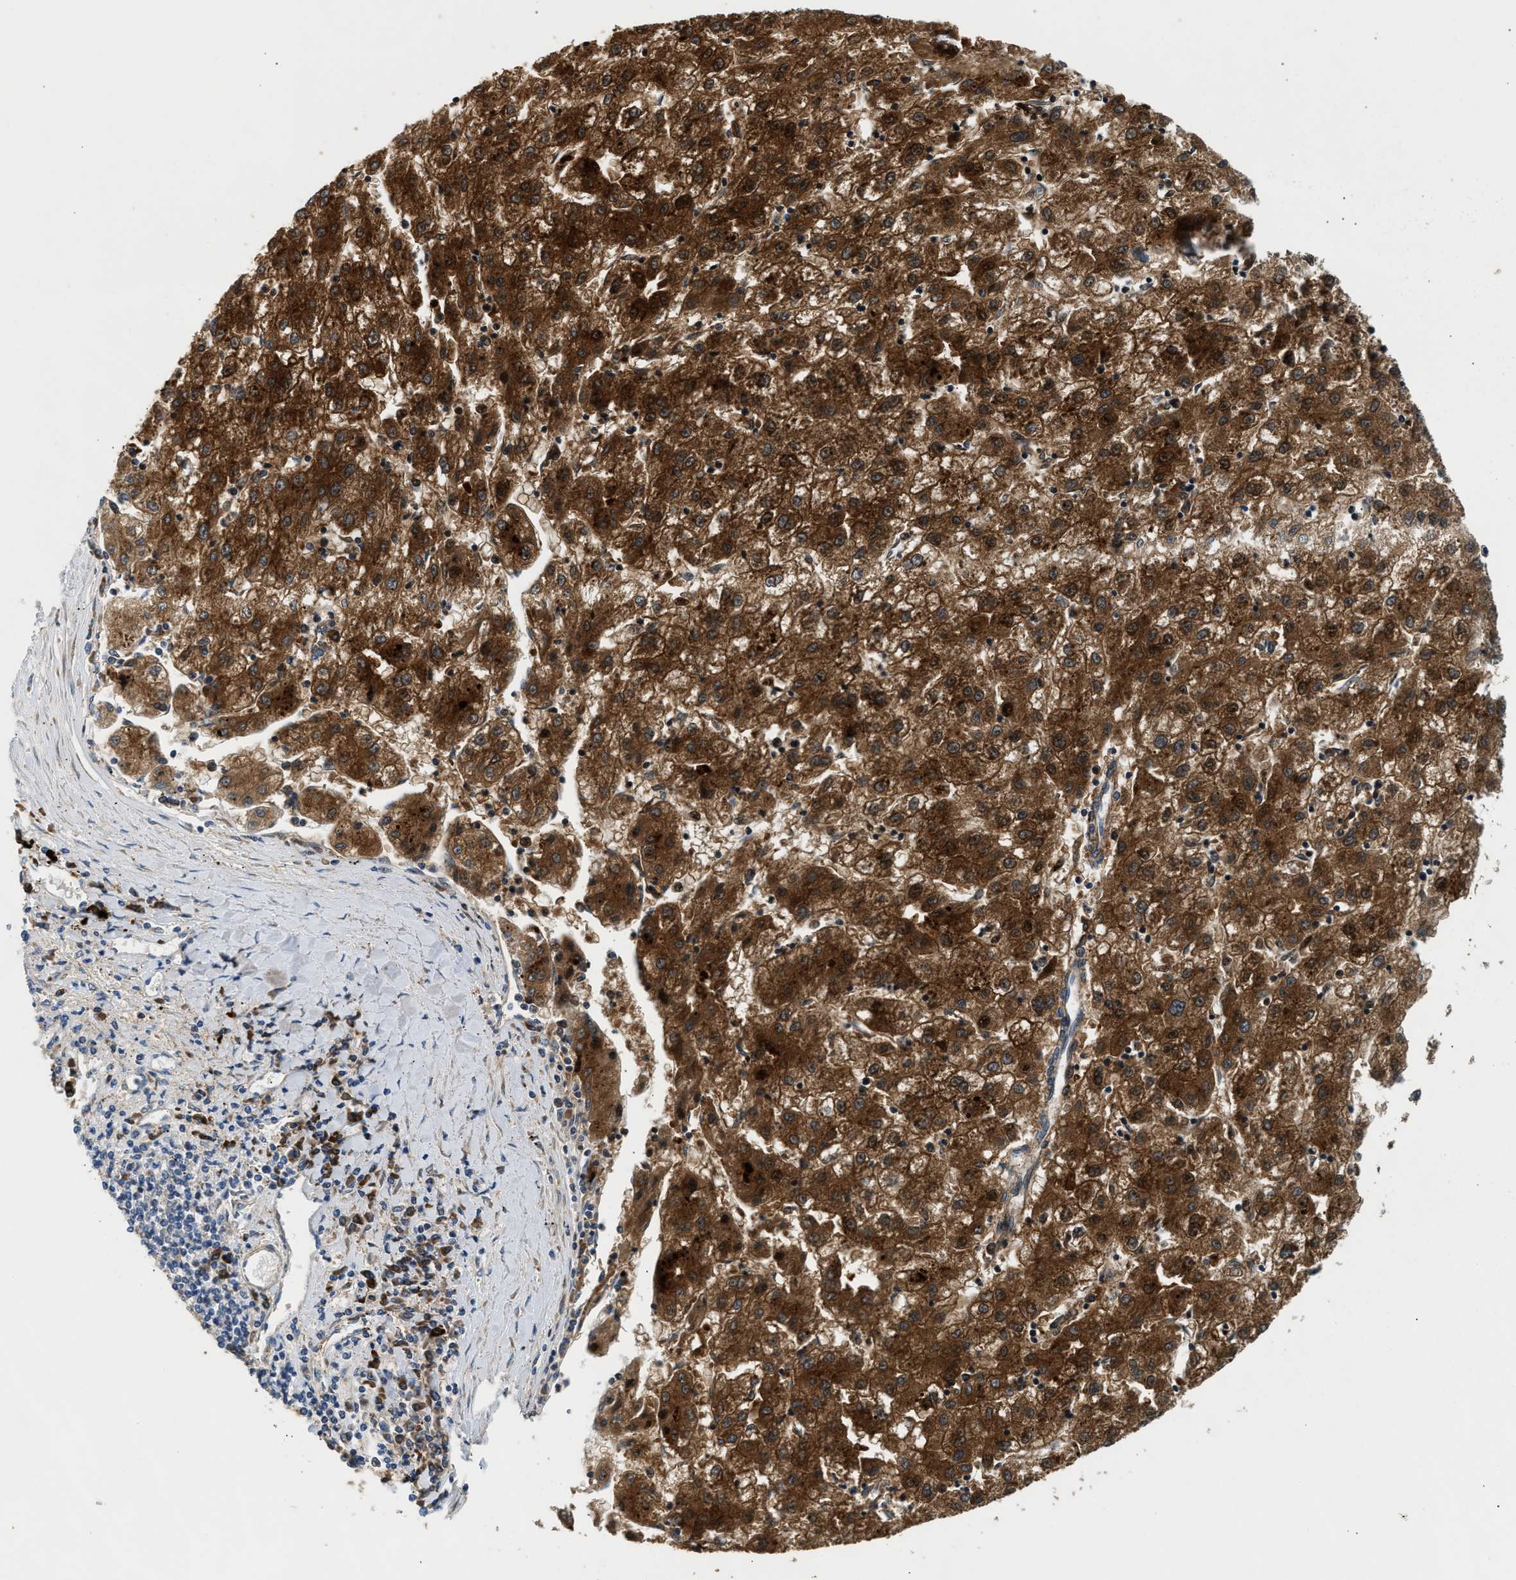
{"staining": {"intensity": "strong", "quantity": ">75%", "location": "cytoplasmic/membranous"}, "tissue": "liver cancer", "cell_type": "Tumor cells", "image_type": "cancer", "snomed": [{"axis": "morphology", "description": "Carcinoma, Hepatocellular, NOS"}, {"axis": "topography", "description": "Liver"}], "caption": "Immunohistochemistry of hepatocellular carcinoma (liver) demonstrates high levels of strong cytoplasmic/membranous positivity in approximately >75% of tumor cells.", "gene": "AMZ1", "patient": {"sex": "male", "age": 72}}